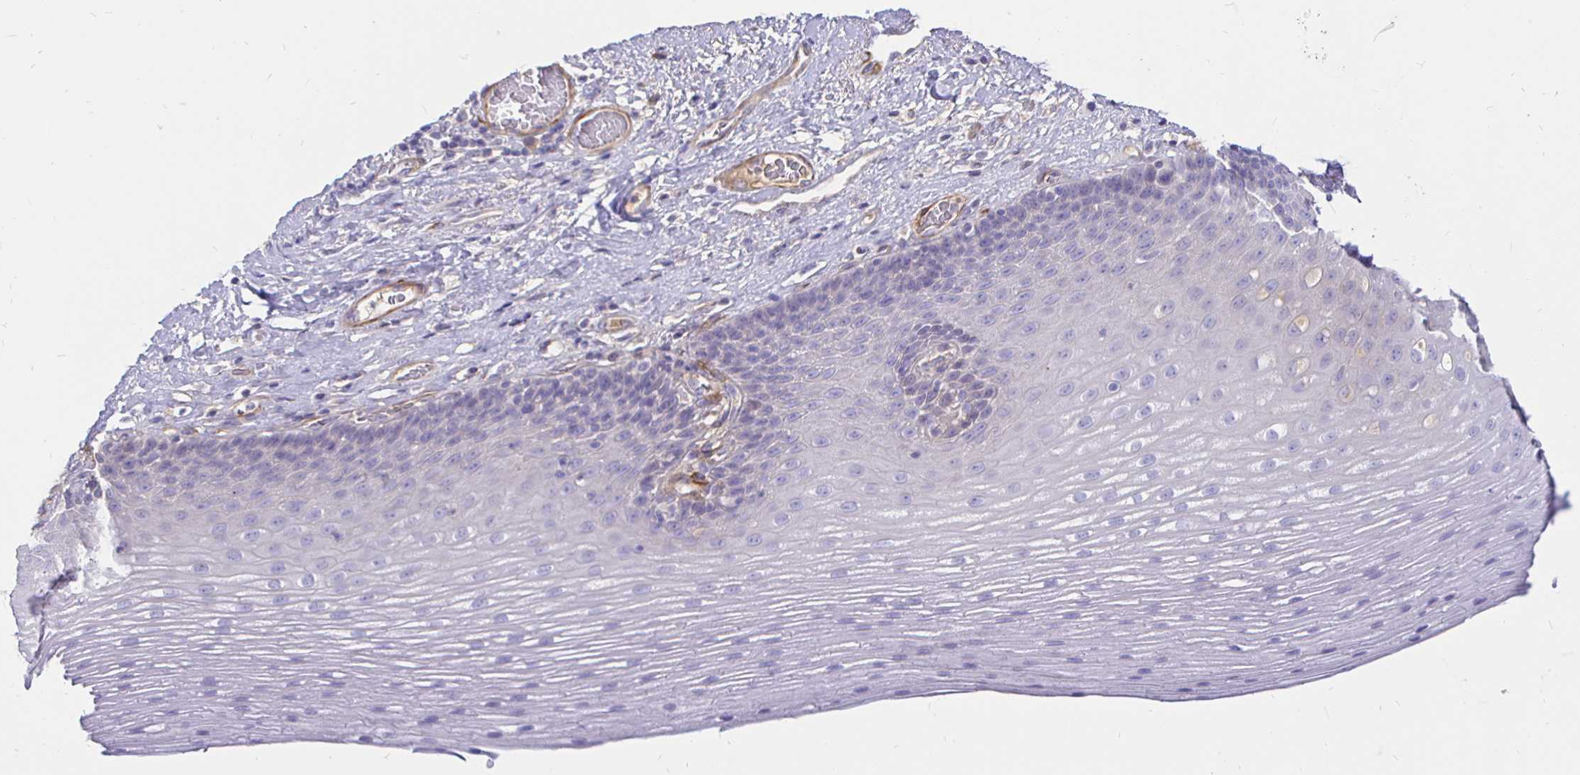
{"staining": {"intensity": "negative", "quantity": "none", "location": "none"}, "tissue": "esophagus", "cell_type": "Squamous epithelial cells", "image_type": "normal", "snomed": [{"axis": "morphology", "description": "Normal tissue, NOS"}, {"axis": "topography", "description": "Esophagus"}], "caption": "Benign esophagus was stained to show a protein in brown. There is no significant positivity in squamous epithelial cells. (DAB immunohistochemistry (IHC) visualized using brightfield microscopy, high magnification).", "gene": "PALM2AKAP2", "patient": {"sex": "male", "age": 62}}